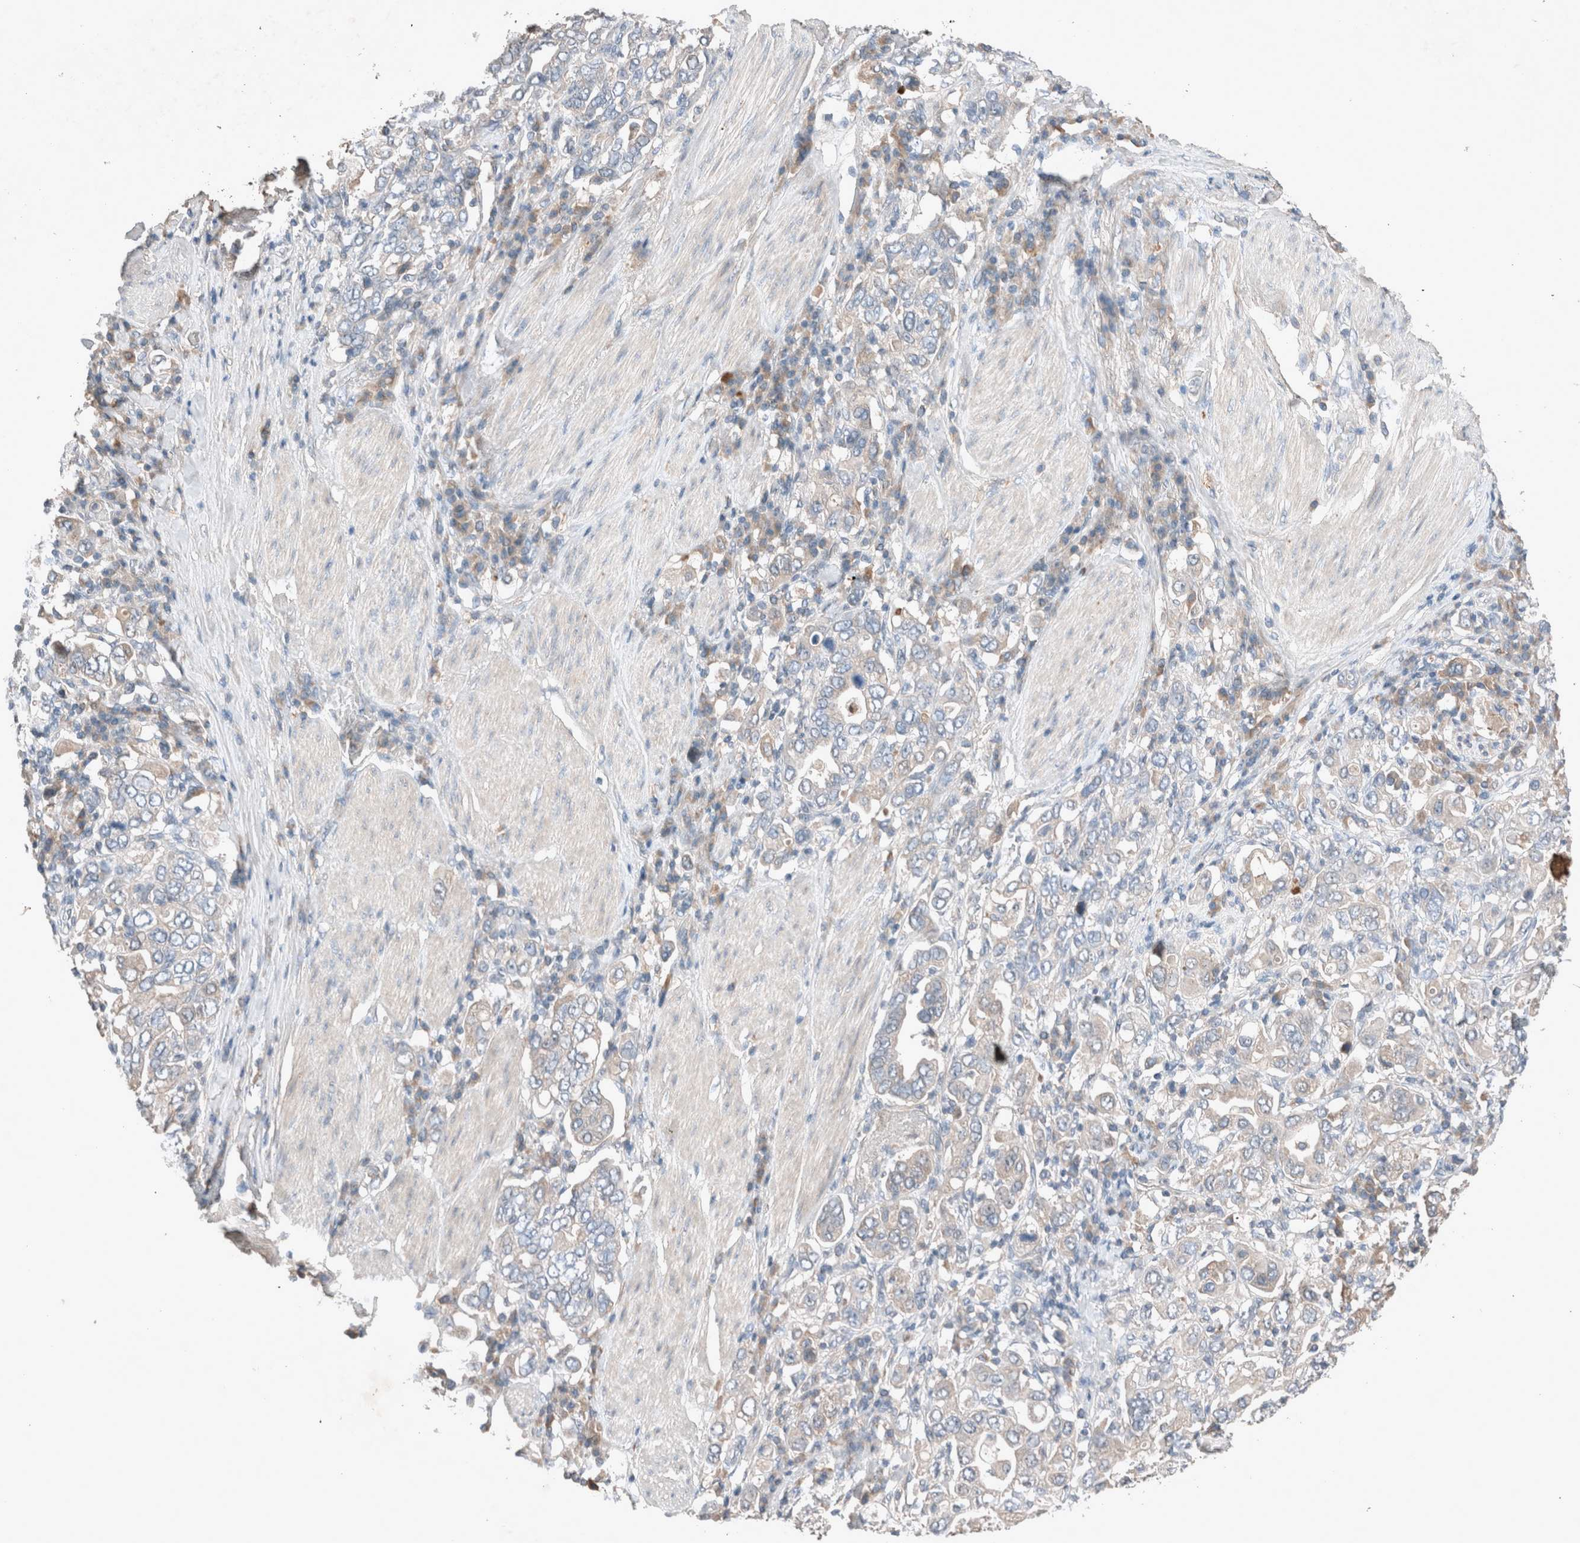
{"staining": {"intensity": "negative", "quantity": "none", "location": "none"}, "tissue": "stomach cancer", "cell_type": "Tumor cells", "image_type": "cancer", "snomed": [{"axis": "morphology", "description": "Adenocarcinoma, NOS"}, {"axis": "topography", "description": "Stomach, upper"}], "caption": "Human stomach cancer stained for a protein using immunohistochemistry (IHC) demonstrates no expression in tumor cells.", "gene": "UGCG", "patient": {"sex": "male", "age": 62}}